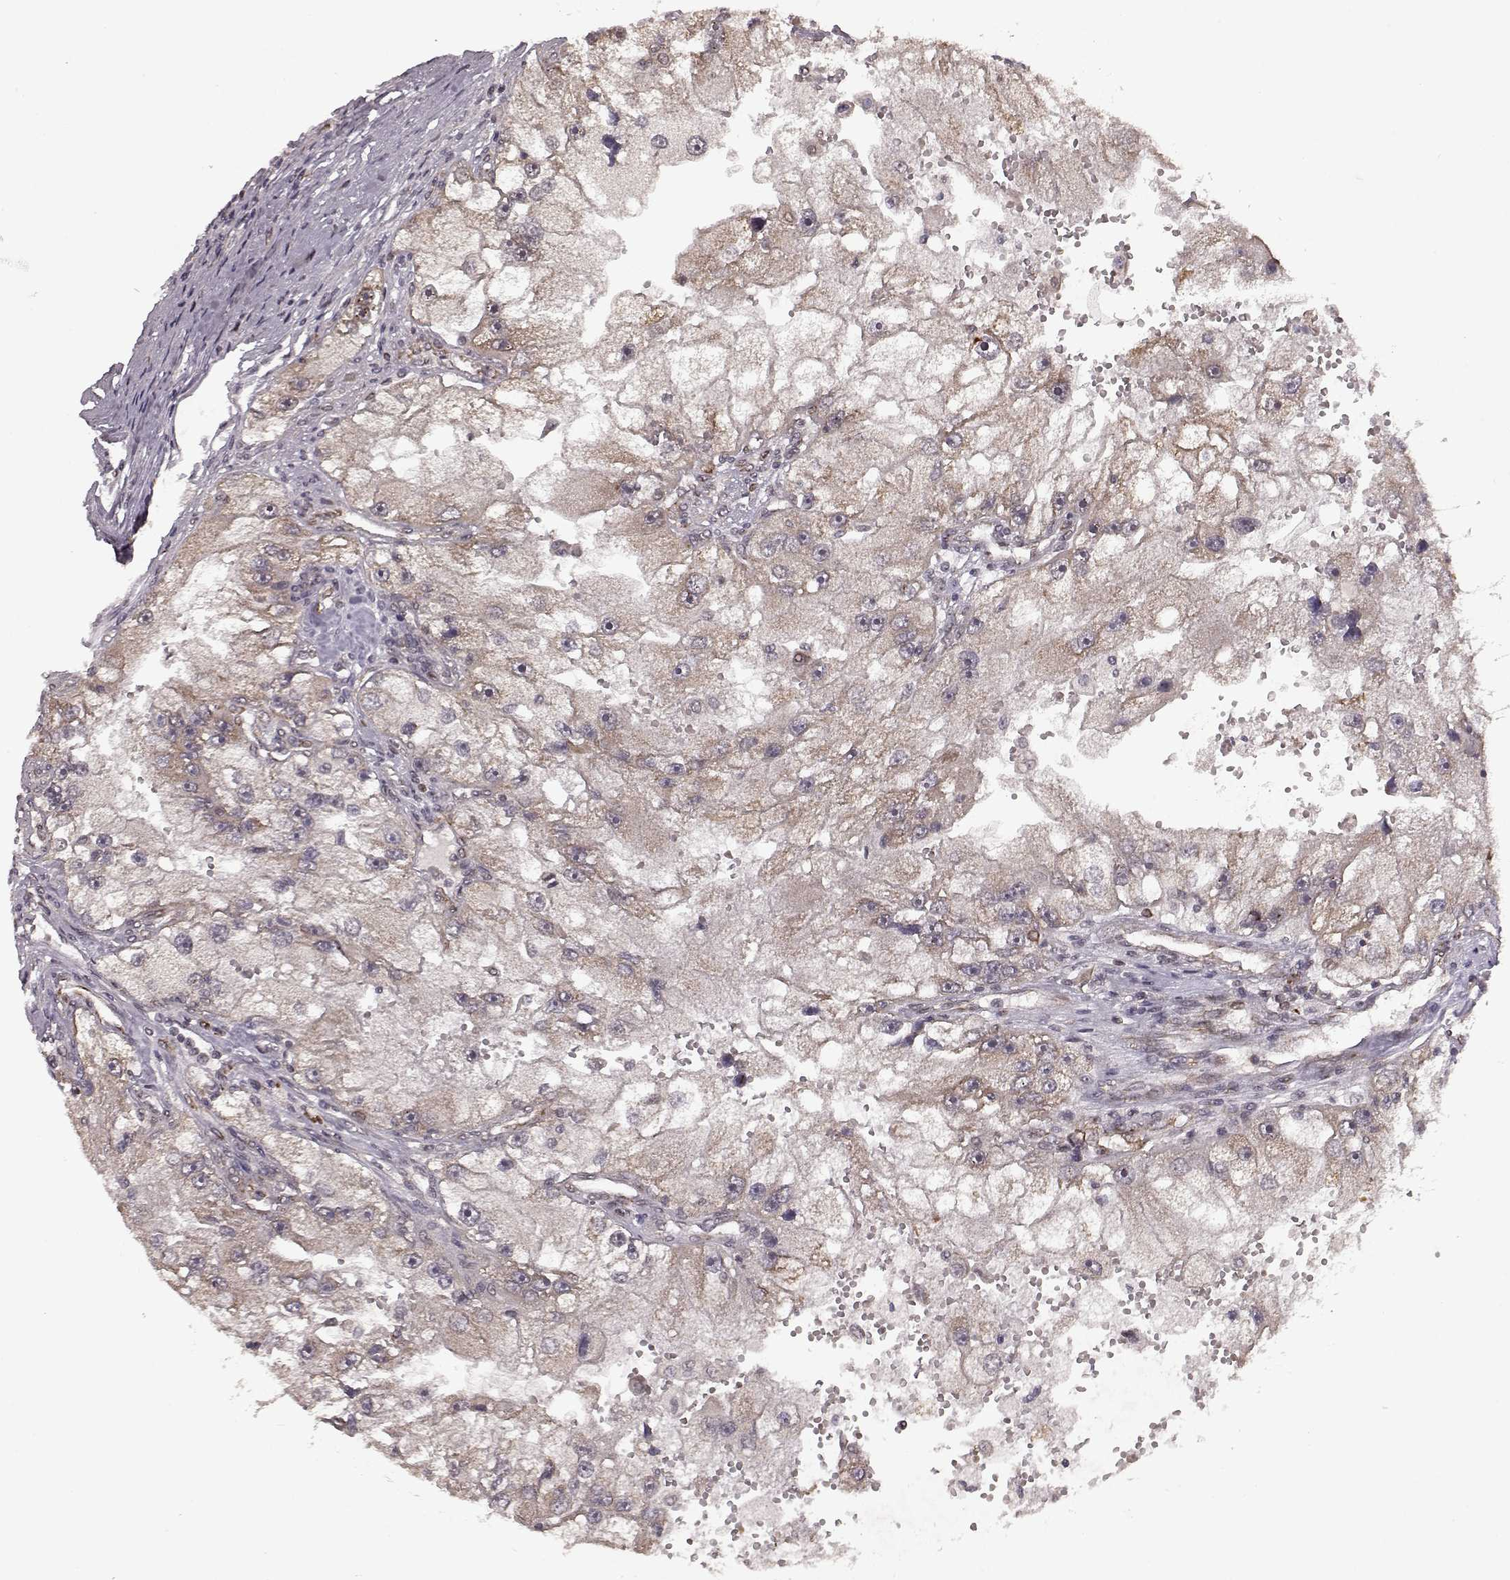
{"staining": {"intensity": "weak", "quantity": ">75%", "location": "cytoplasmic/membranous"}, "tissue": "renal cancer", "cell_type": "Tumor cells", "image_type": "cancer", "snomed": [{"axis": "morphology", "description": "Adenocarcinoma, NOS"}, {"axis": "topography", "description": "Kidney"}], "caption": "Tumor cells exhibit low levels of weak cytoplasmic/membranous expression in about >75% of cells in human adenocarcinoma (renal).", "gene": "ELOVL5", "patient": {"sex": "male", "age": 63}}